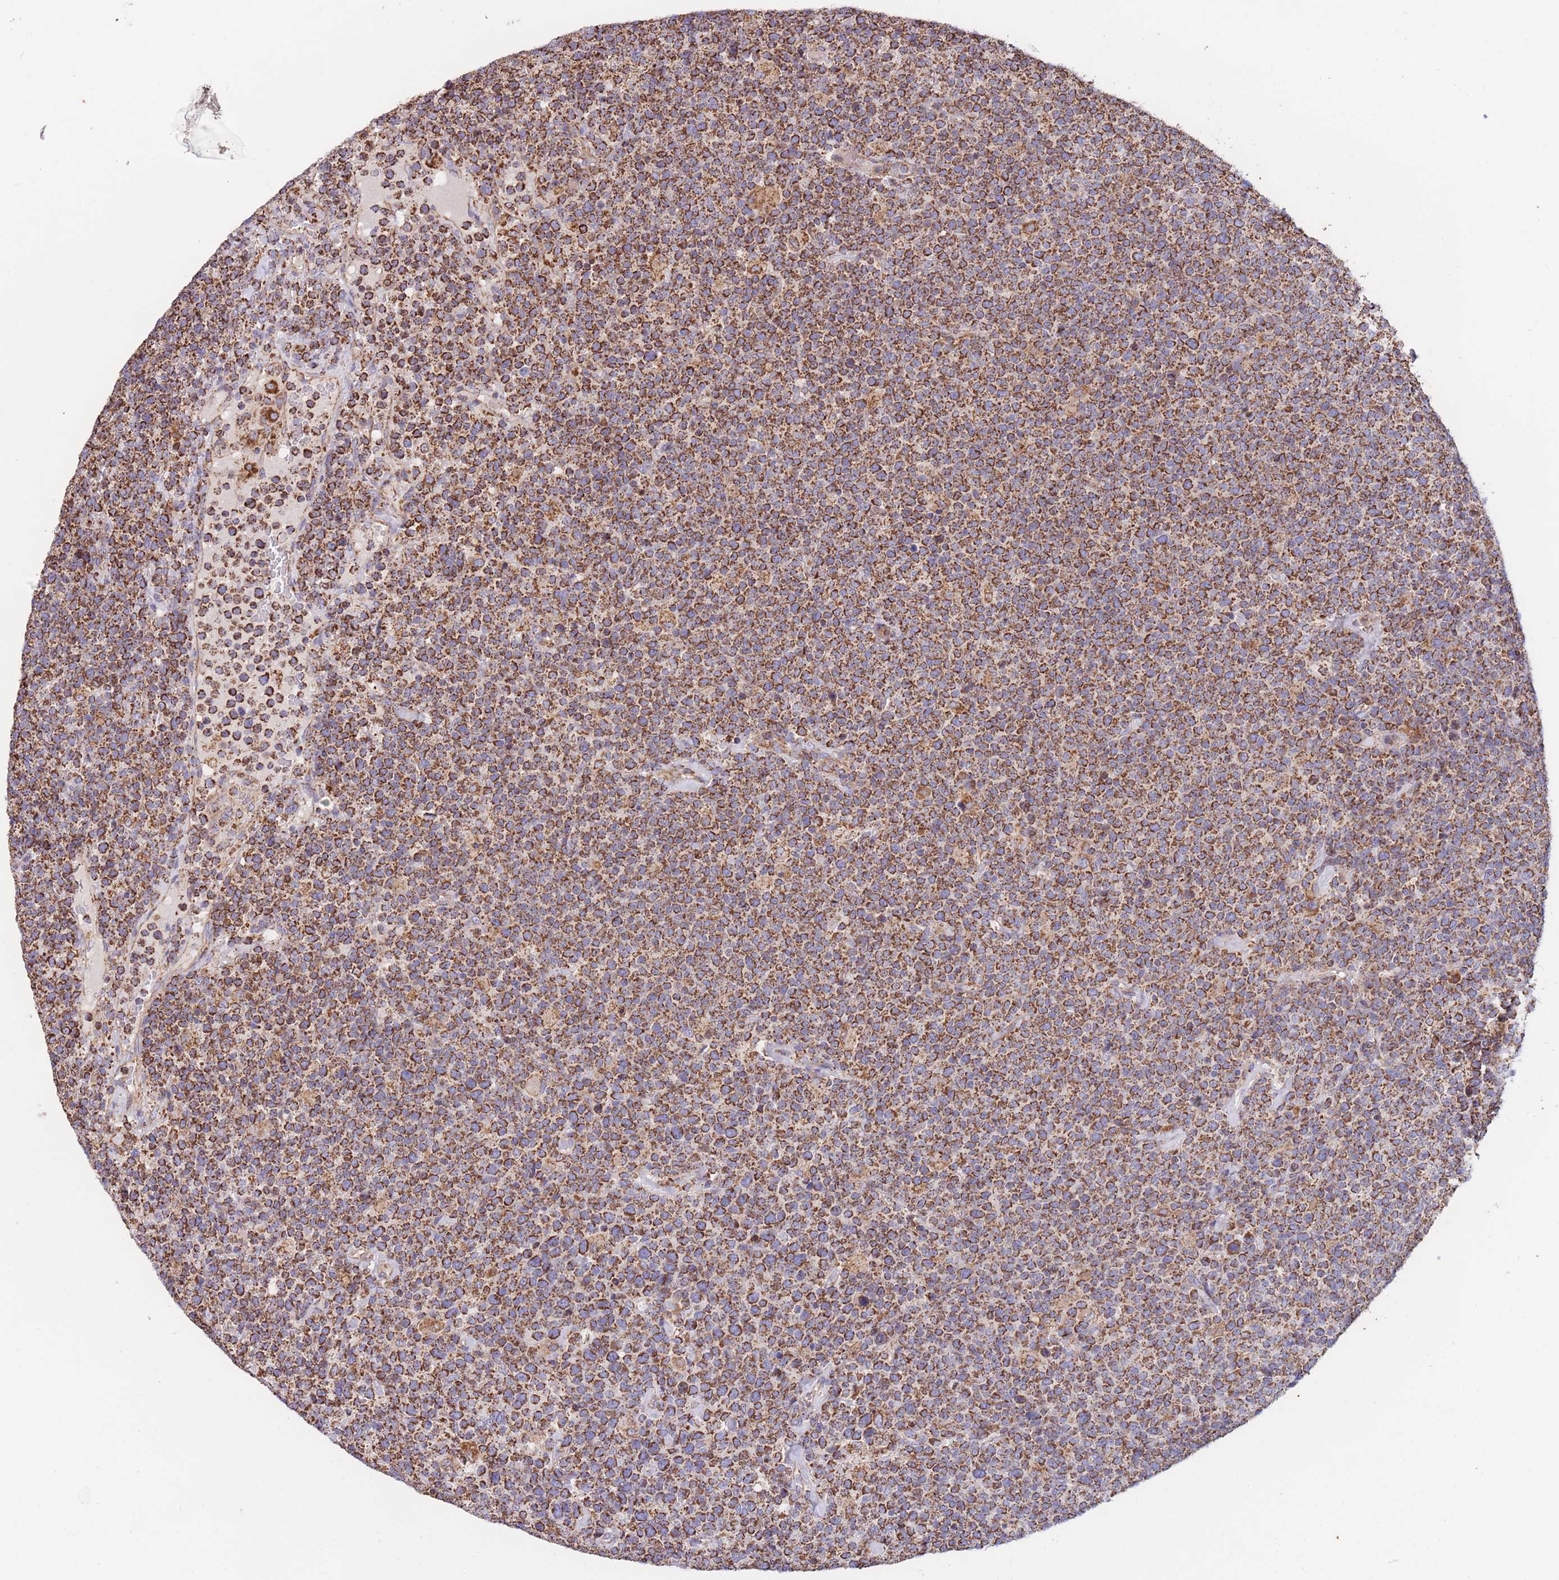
{"staining": {"intensity": "strong", "quantity": ">75%", "location": "cytoplasmic/membranous"}, "tissue": "lymphoma", "cell_type": "Tumor cells", "image_type": "cancer", "snomed": [{"axis": "morphology", "description": "Malignant lymphoma, non-Hodgkin's type, High grade"}, {"axis": "topography", "description": "Lymph node"}], "caption": "DAB immunohistochemical staining of high-grade malignant lymphoma, non-Hodgkin's type demonstrates strong cytoplasmic/membranous protein staining in approximately >75% of tumor cells. Using DAB (3,3'-diaminobenzidine) (brown) and hematoxylin (blue) stains, captured at high magnification using brightfield microscopy.", "gene": "FKBP8", "patient": {"sex": "male", "age": 61}}